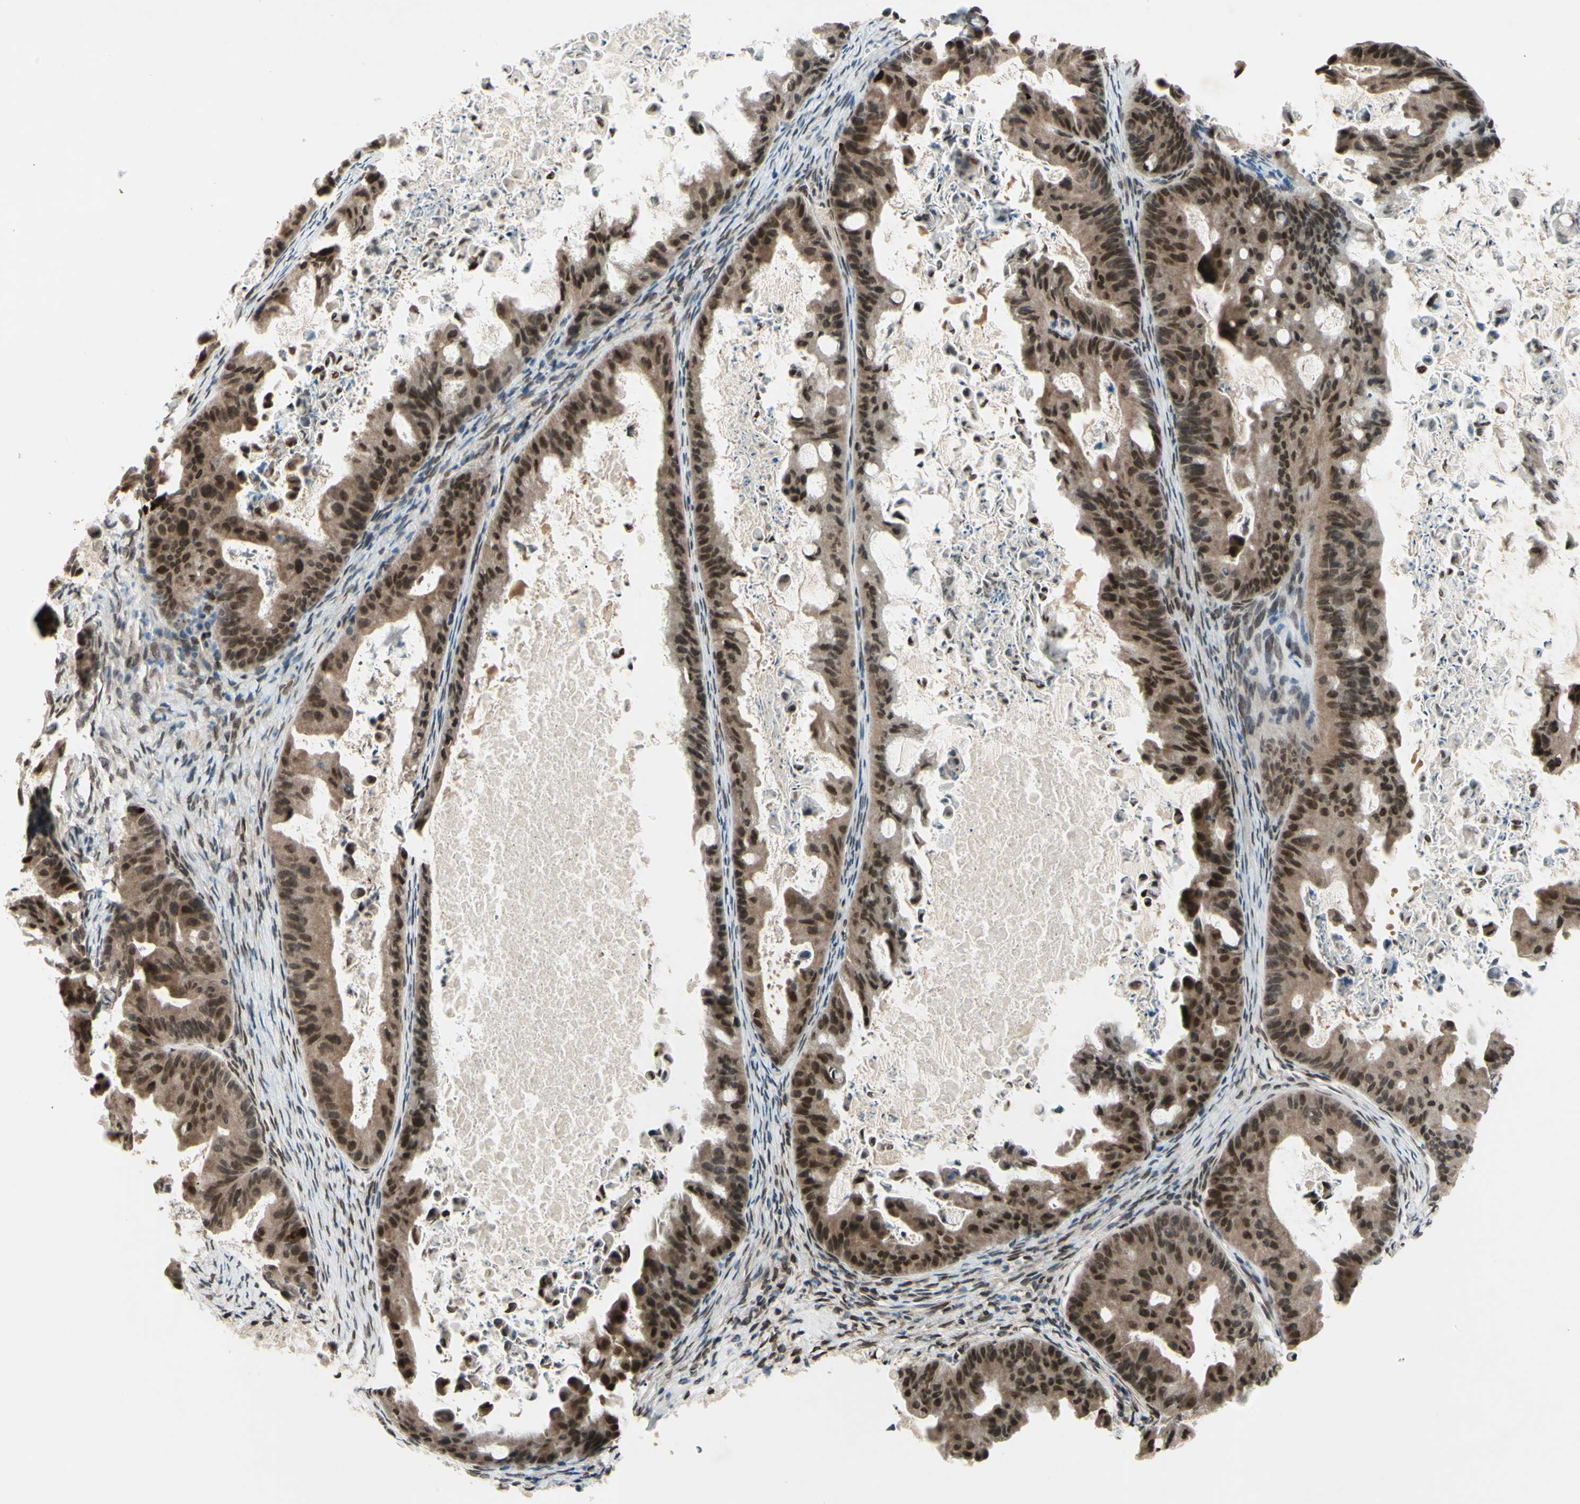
{"staining": {"intensity": "moderate", "quantity": ">75%", "location": "cytoplasmic/membranous,nuclear"}, "tissue": "ovarian cancer", "cell_type": "Tumor cells", "image_type": "cancer", "snomed": [{"axis": "morphology", "description": "Cystadenocarcinoma, mucinous, NOS"}, {"axis": "topography", "description": "Ovary"}], "caption": "Ovarian cancer (mucinous cystadenocarcinoma) stained with a protein marker displays moderate staining in tumor cells.", "gene": "MLF2", "patient": {"sex": "female", "age": 37}}